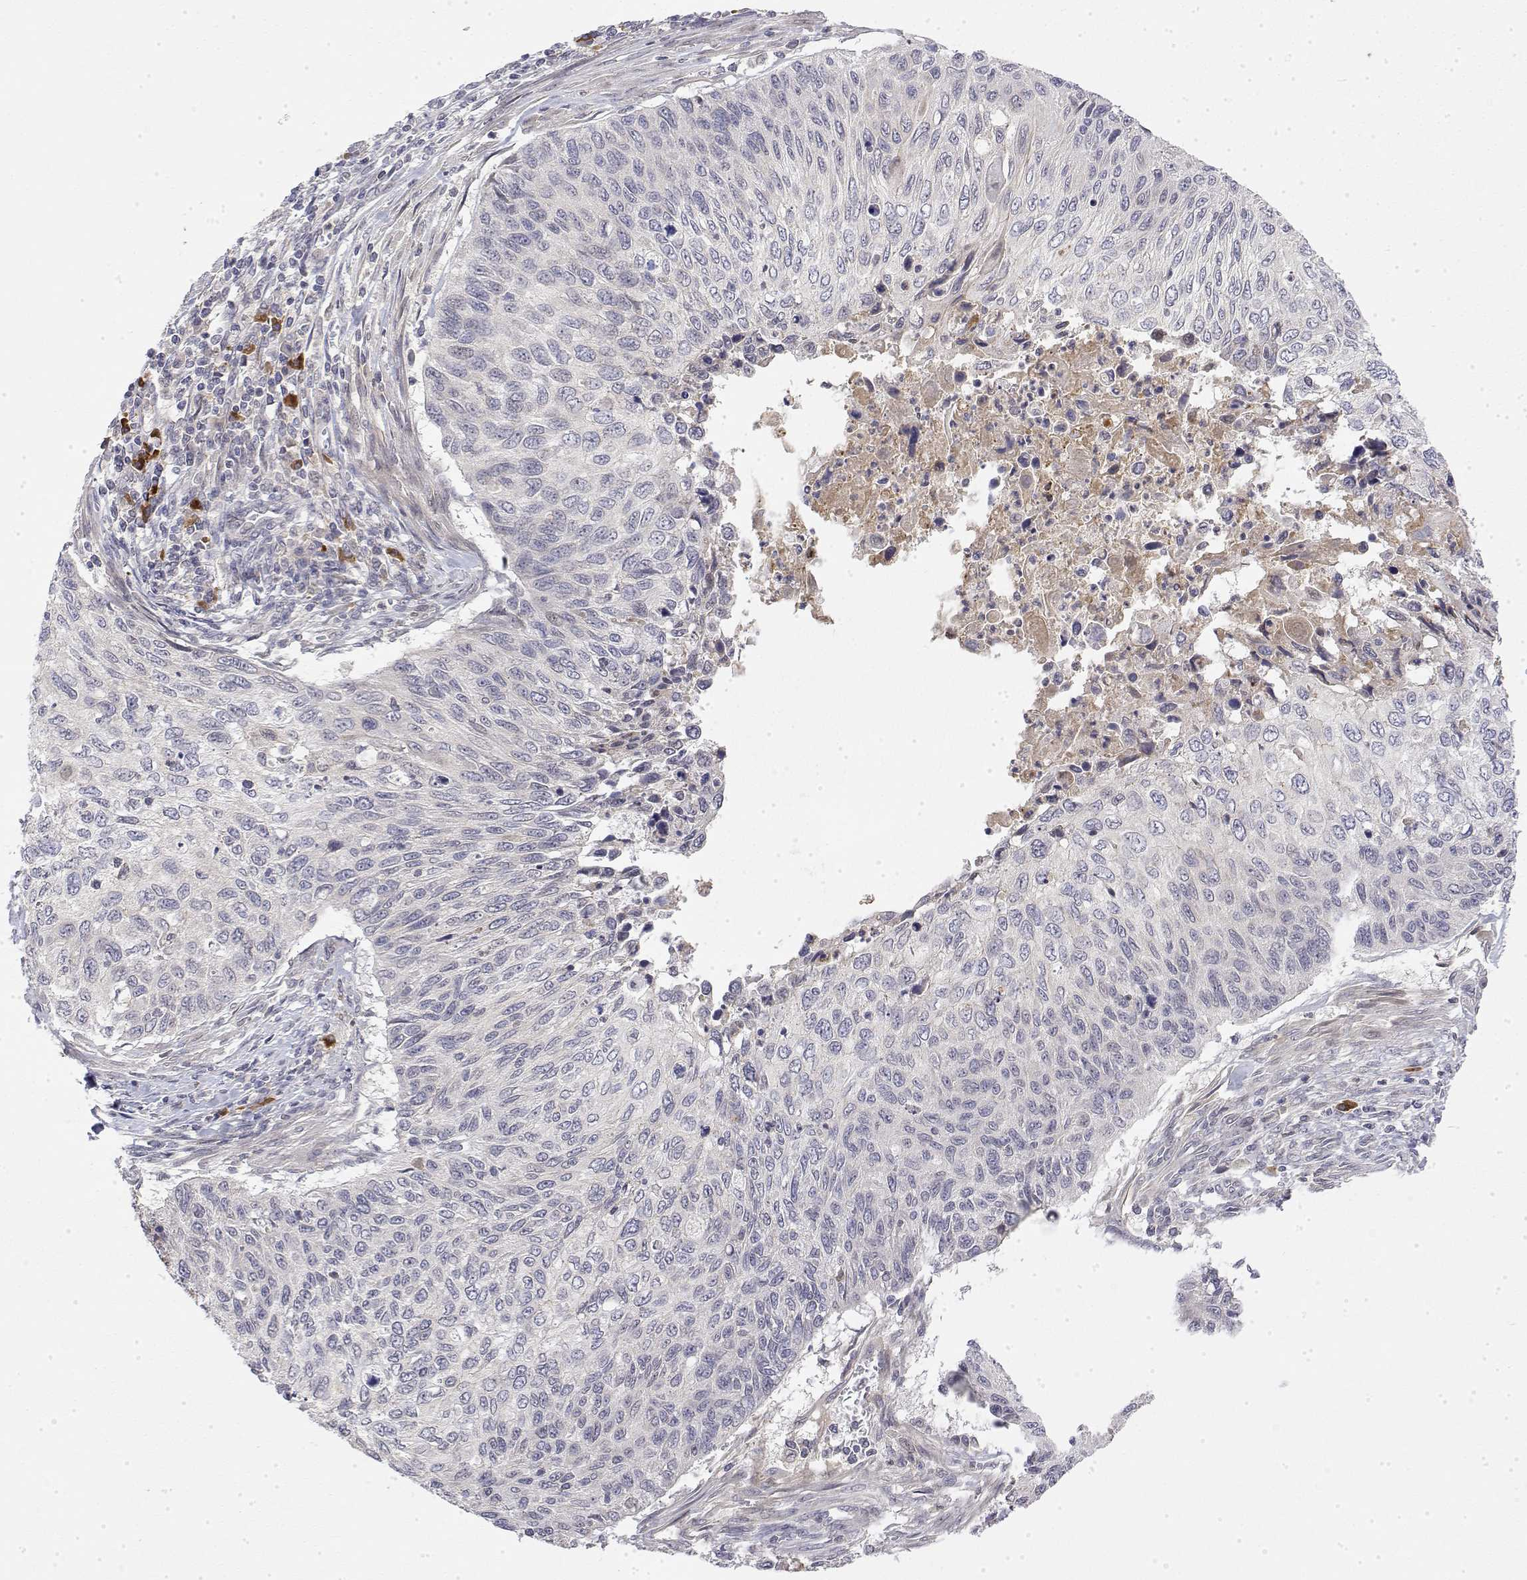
{"staining": {"intensity": "negative", "quantity": "none", "location": "none"}, "tissue": "cervical cancer", "cell_type": "Tumor cells", "image_type": "cancer", "snomed": [{"axis": "morphology", "description": "Squamous cell carcinoma, NOS"}, {"axis": "topography", "description": "Cervix"}], "caption": "Image shows no significant protein positivity in tumor cells of cervical cancer.", "gene": "IGFBP4", "patient": {"sex": "female", "age": 70}}